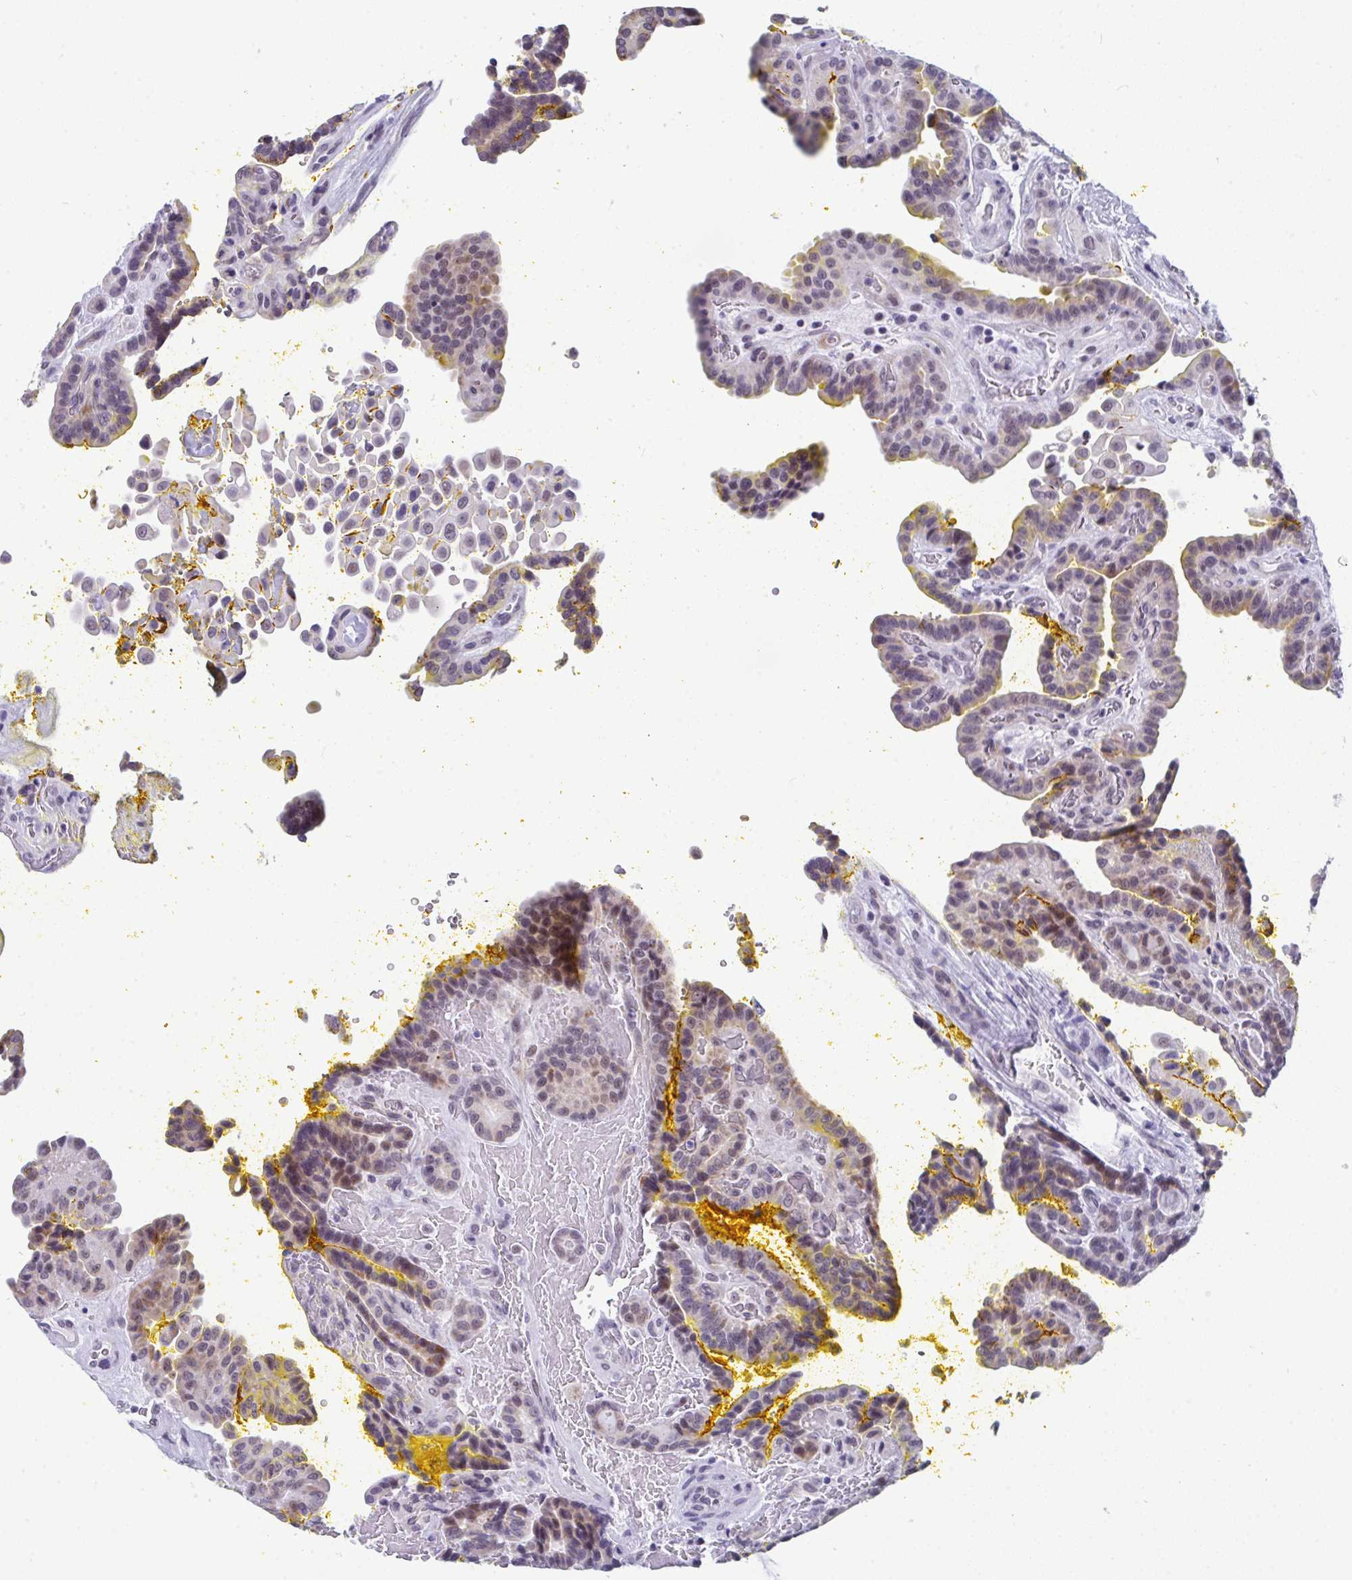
{"staining": {"intensity": "weak", "quantity": "<25%", "location": "cytoplasmic/membranous,nuclear"}, "tissue": "thyroid cancer", "cell_type": "Tumor cells", "image_type": "cancer", "snomed": [{"axis": "morphology", "description": "Papillary adenocarcinoma, NOS"}, {"axis": "topography", "description": "Thyroid gland"}], "caption": "An IHC image of thyroid papillary adenocarcinoma is shown. There is no staining in tumor cells of thyroid papillary adenocarcinoma. The staining was performed using DAB to visualize the protein expression in brown, while the nuclei were stained in blue with hematoxylin (Magnification: 20x).", "gene": "CDK13", "patient": {"sex": "male", "age": 87}}